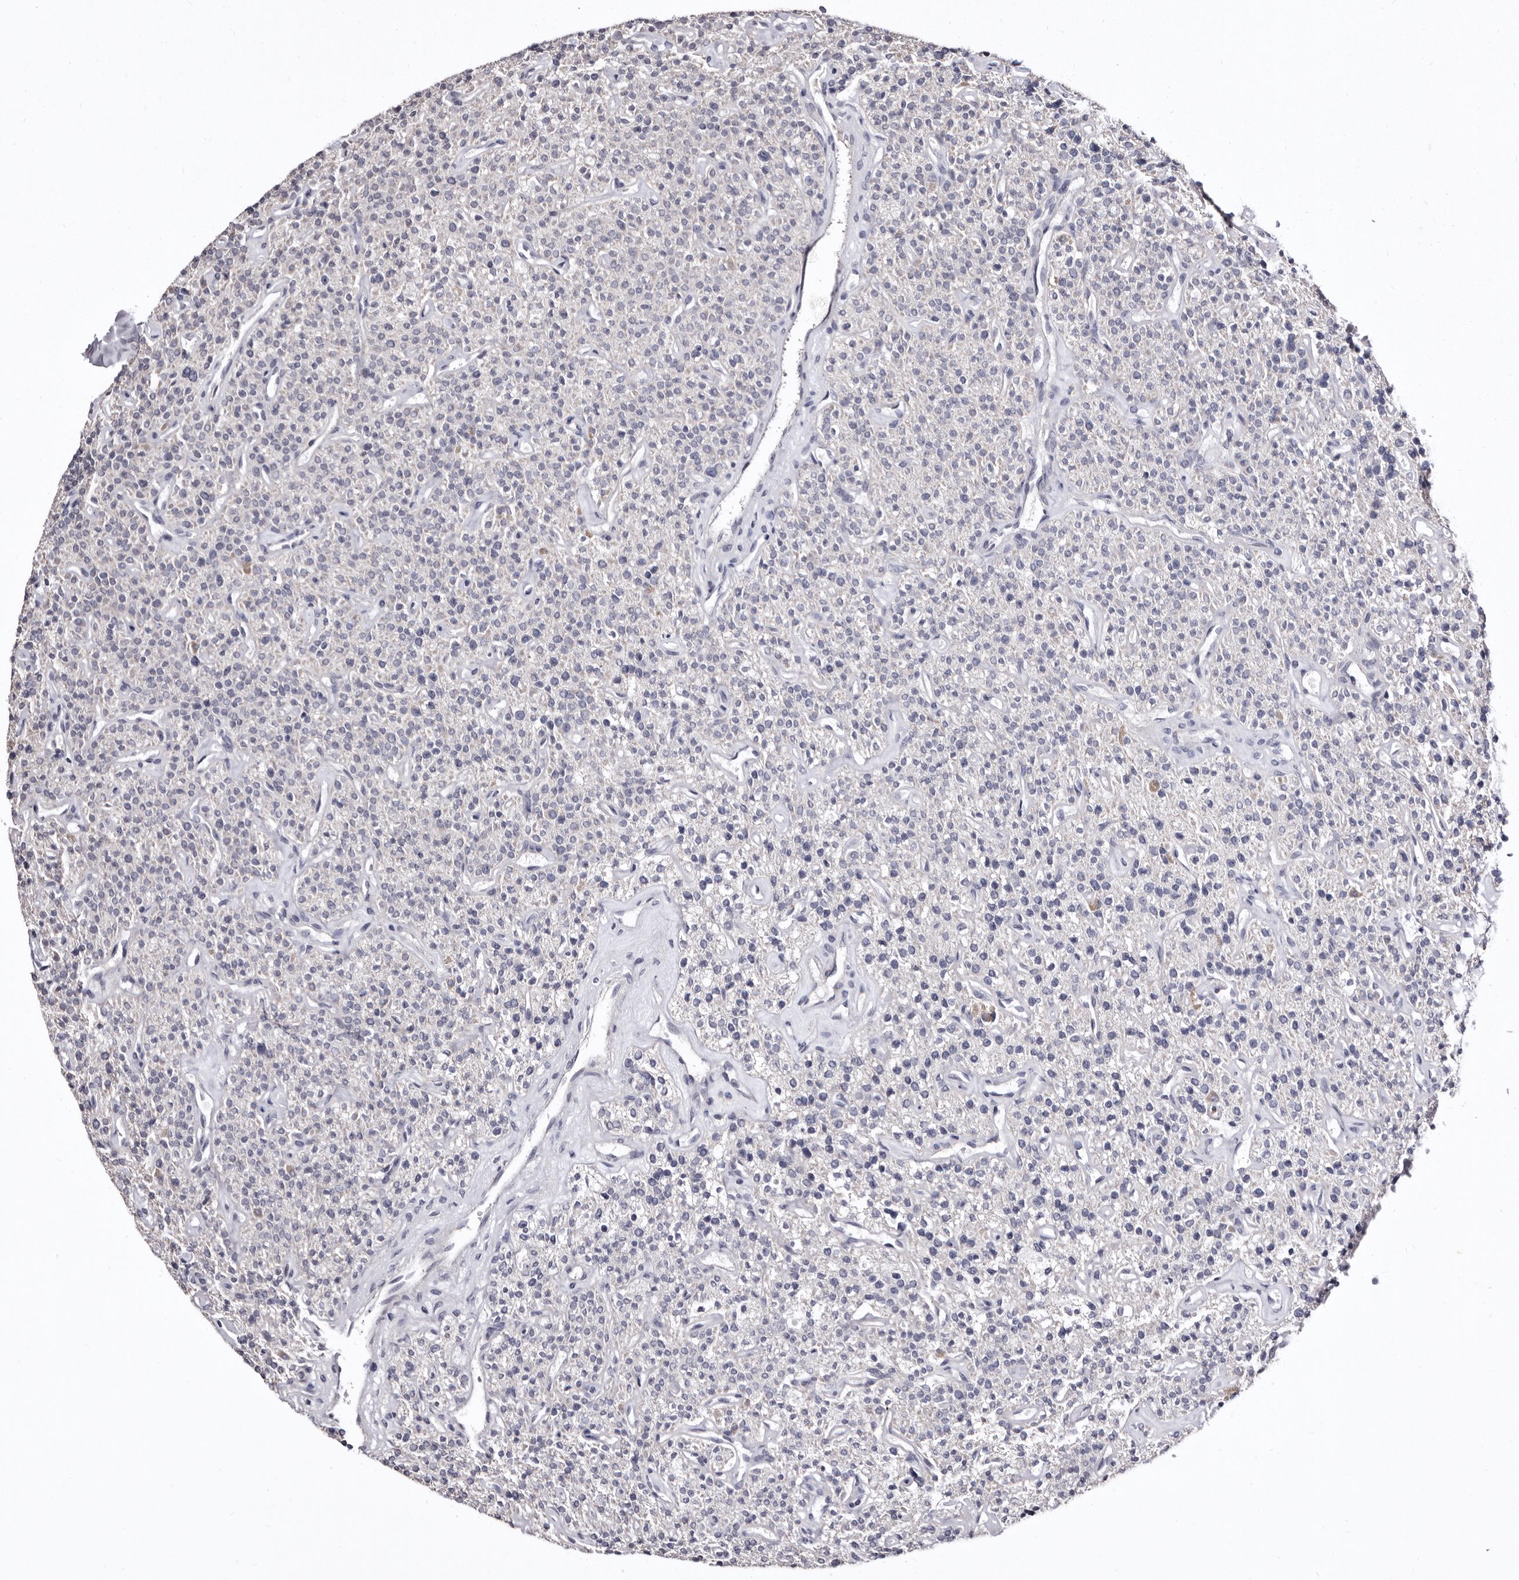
{"staining": {"intensity": "weak", "quantity": "25%-75%", "location": "cytoplasmic/membranous"}, "tissue": "parathyroid gland", "cell_type": "Glandular cells", "image_type": "normal", "snomed": [{"axis": "morphology", "description": "Normal tissue, NOS"}, {"axis": "topography", "description": "Parathyroid gland"}], "caption": "Parathyroid gland stained for a protein (brown) shows weak cytoplasmic/membranous positive expression in about 25%-75% of glandular cells.", "gene": "CDCA8", "patient": {"sex": "male", "age": 46}}